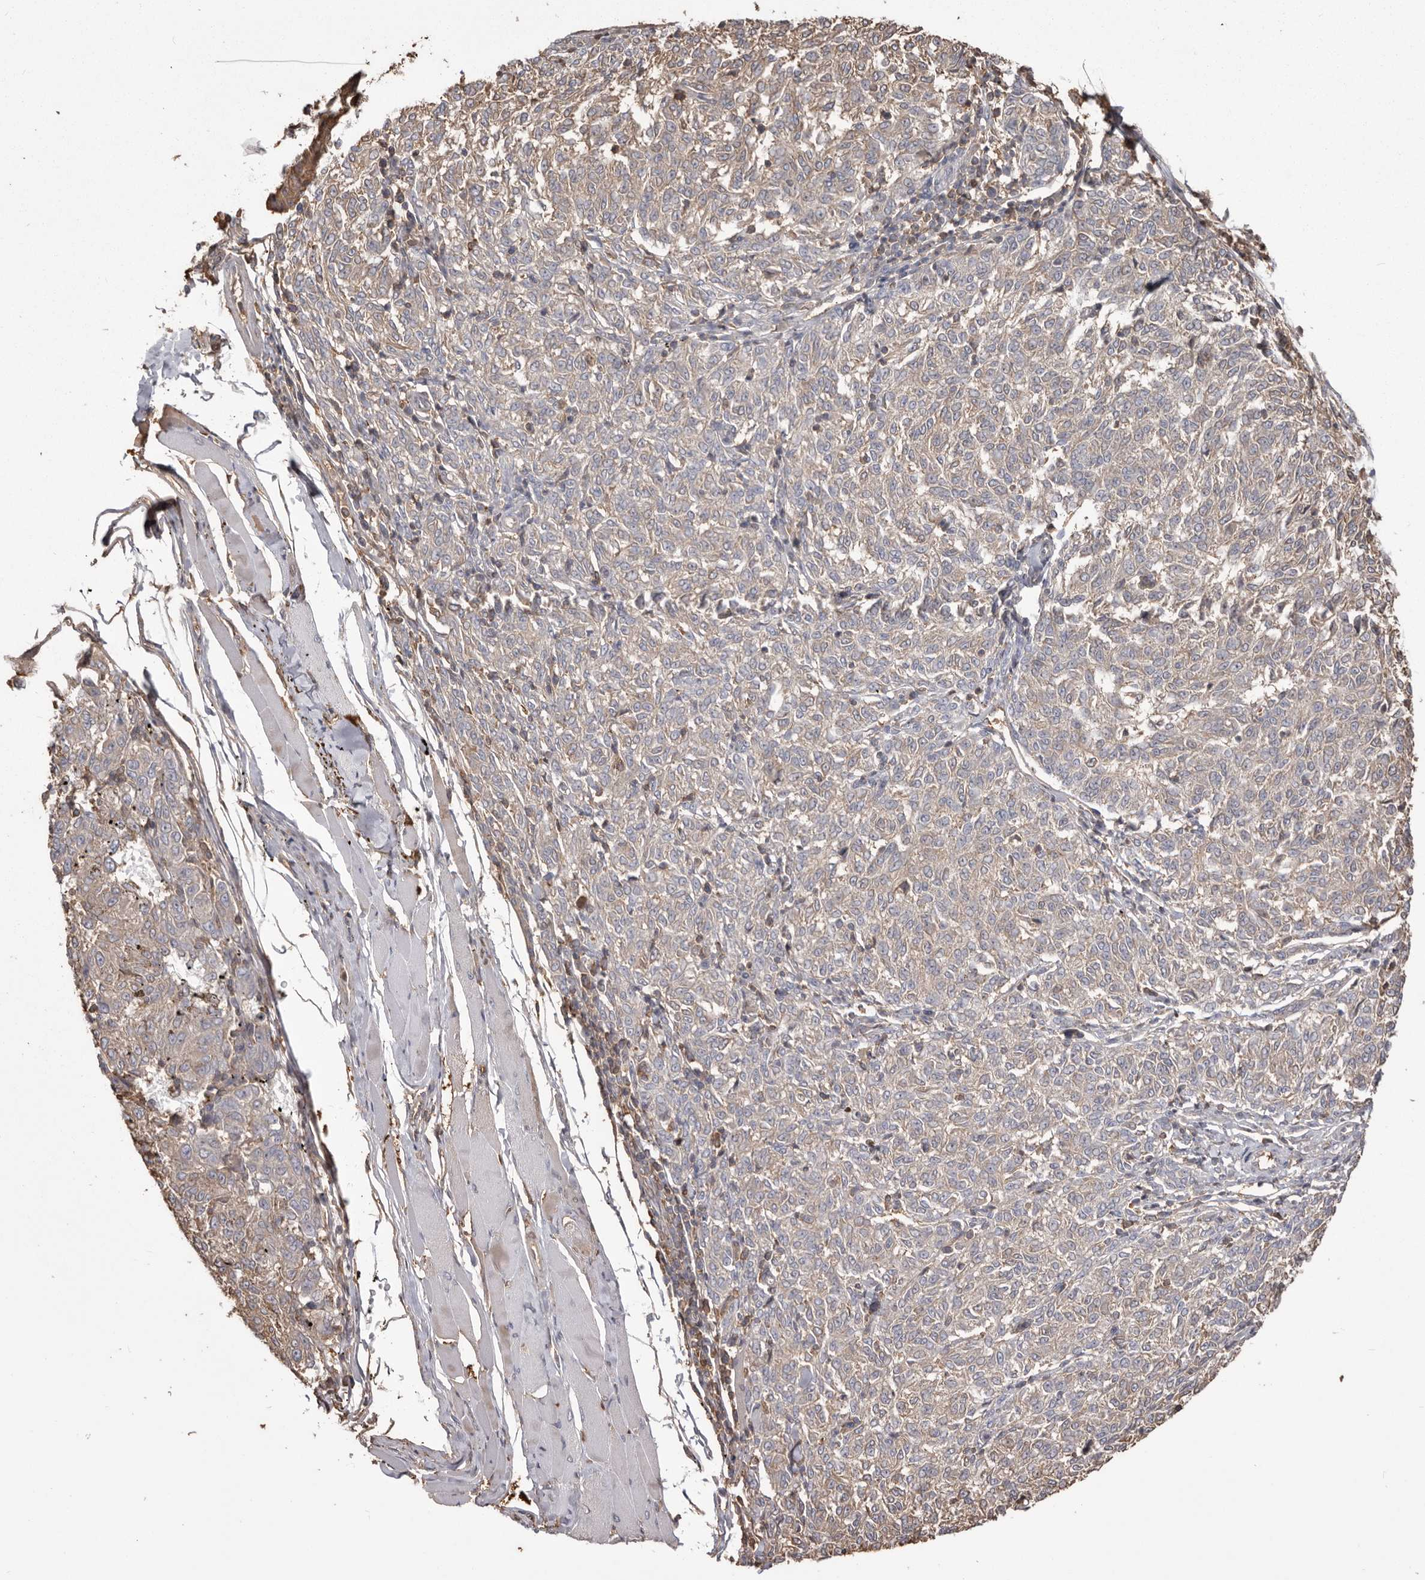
{"staining": {"intensity": "negative", "quantity": "none", "location": "none"}, "tissue": "melanoma", "cell_type": "Tumor cells", "image_type": "cancer", "snomed": [{"axis": "morphology", "description": "Malignant melanoma, NOS"}, {"axis": "topography", "description": "Skin"}], "caption": "A histopathology image of melanoma stained for a protein displays no brown staining in tumor cells.", "gene": "PKM", "patient": {"sex": "female", "age": 72}}